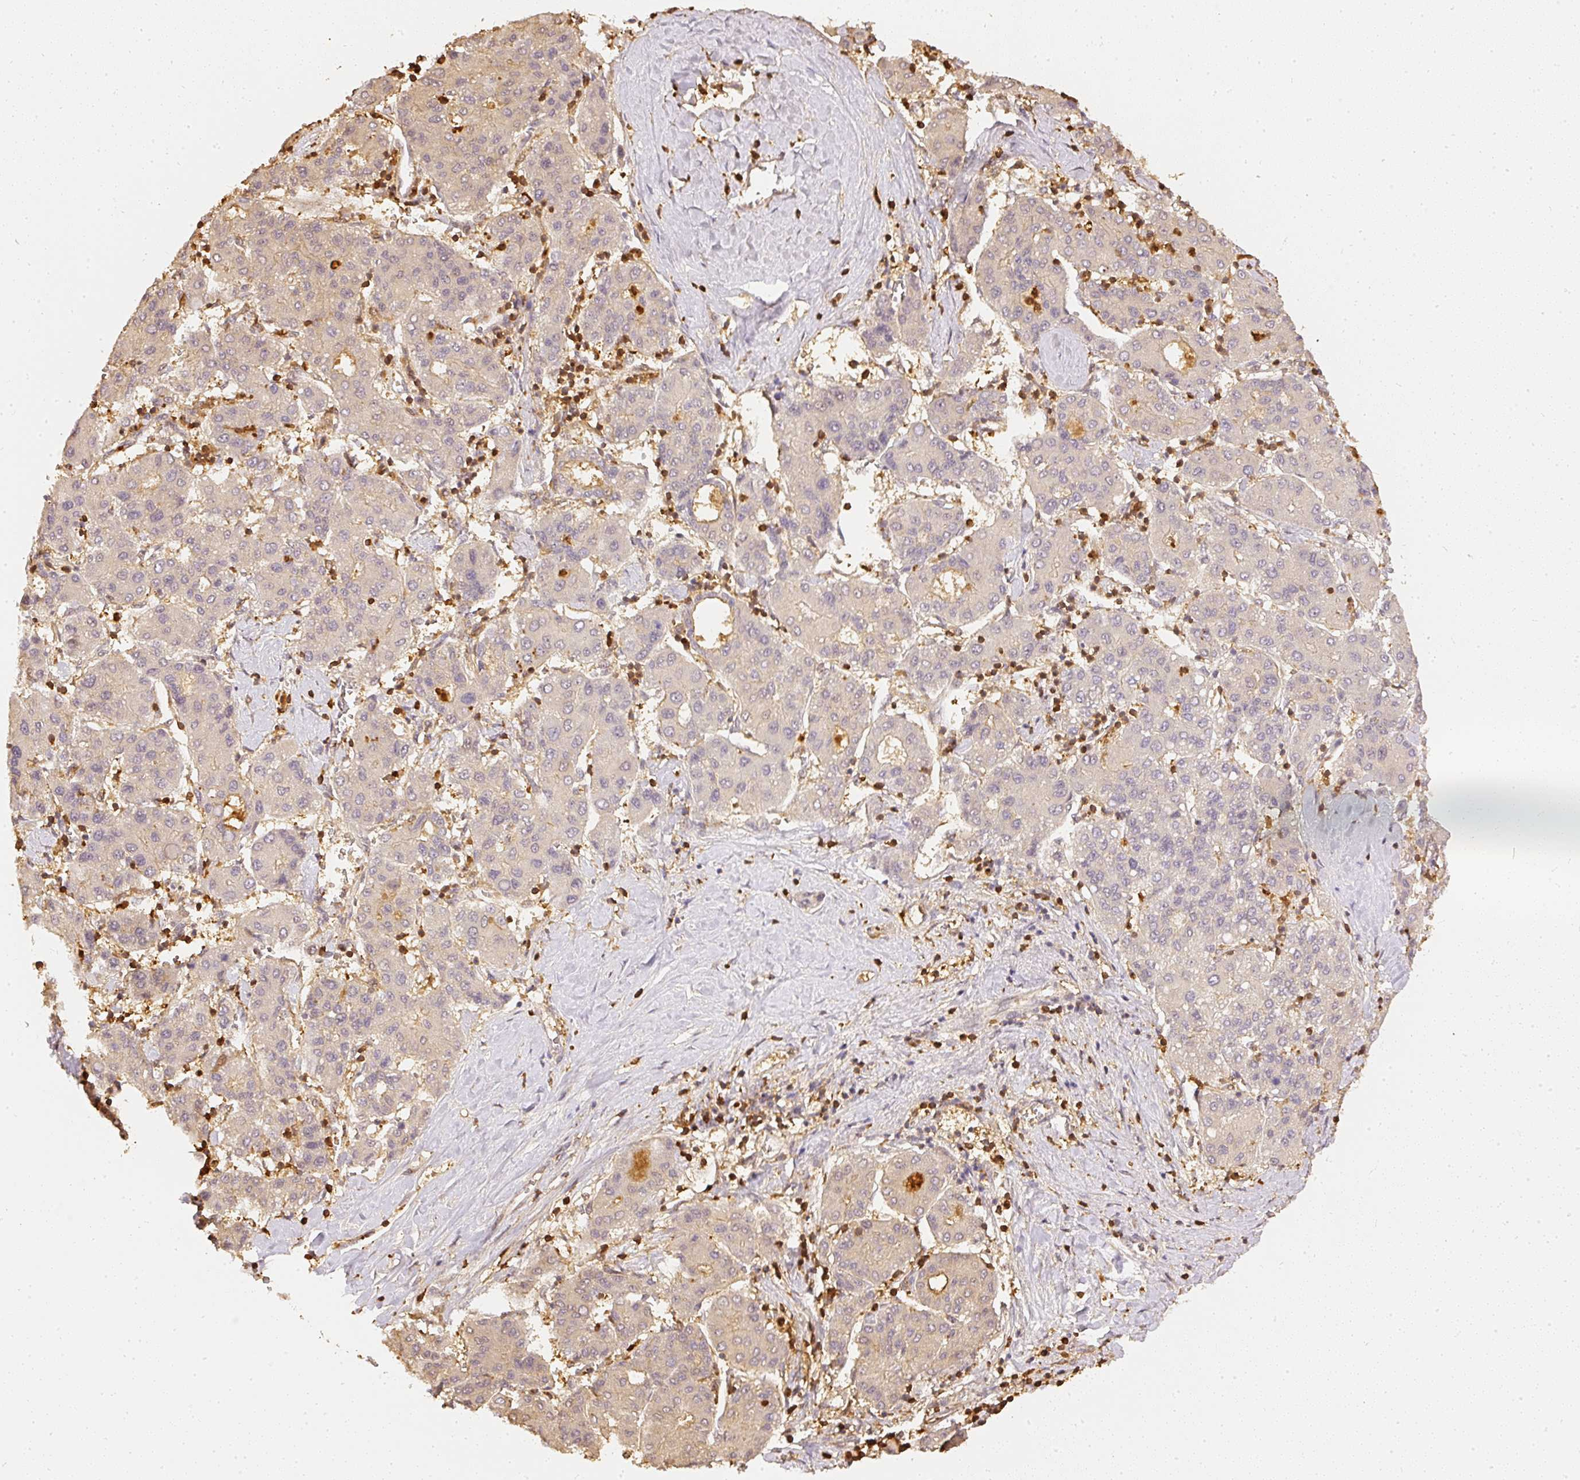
{"staining": {"intensity": "weak", "quantity": "25%-75%", "location": "cytoplasmic/membranous"}, "tissue": "liver cancer", "cell_type": "Tumor cells", "image_type": "cancer", "snomed": [{"axis": "morphology", "description": "Carcinoma, Hepatocellular, NOS"}, {"axis": "topography", "description": "Liver"}], "caption": "Human liver hepatocellular carcinoma stained for a protein (brown) exhibits weak cytoplasmic/membranous positive positivity in approximately 25%-75% of tumor cells.", "gene": "PFN1", "patient": {"sex": "male", "age": 65}}